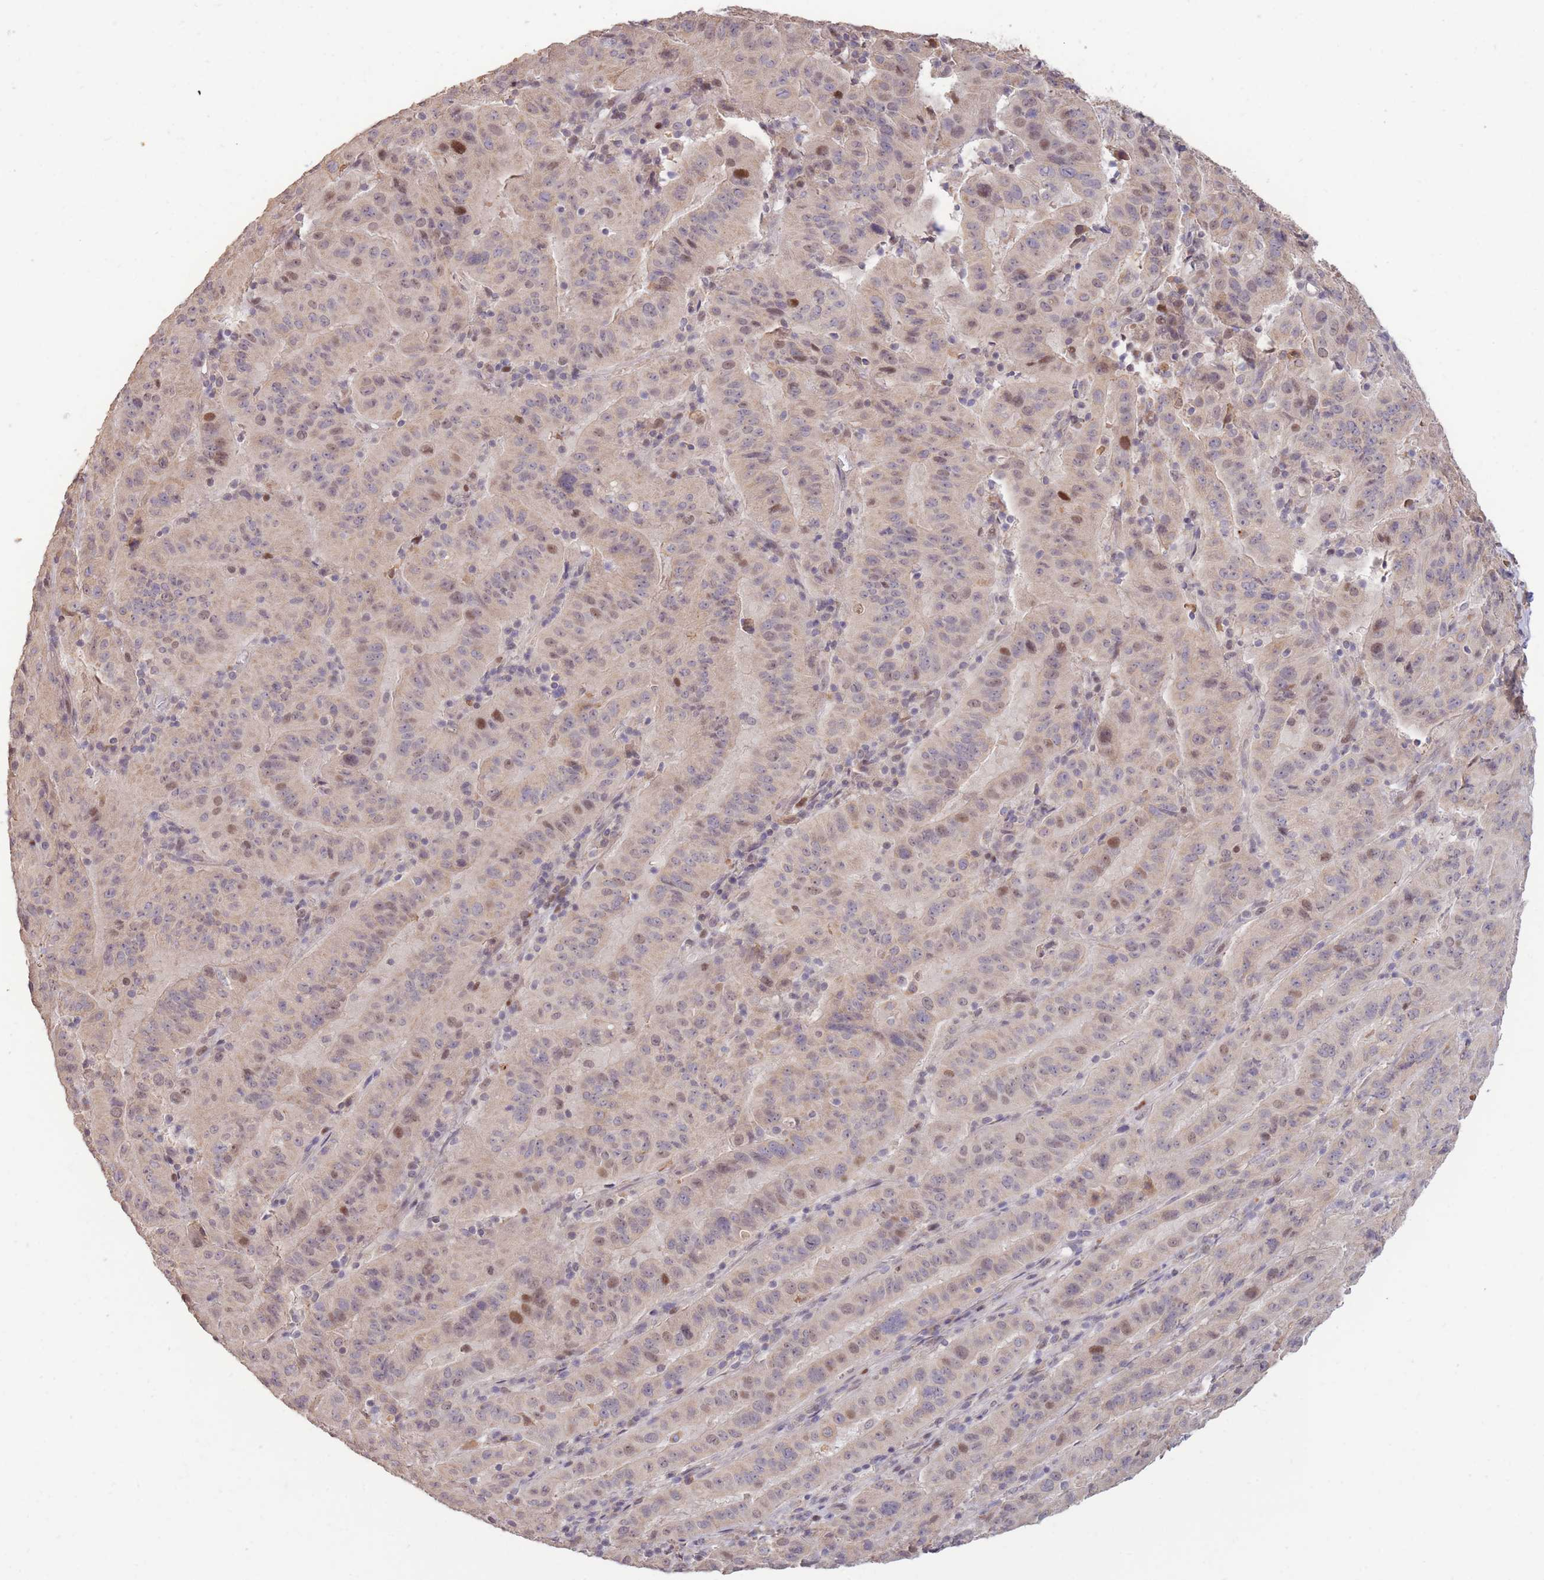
{"staining": {"intensity": "moderate", "quantity": "<25%", "location": "nuclear"}, "tissue": "pancreatic cancer", "cell_type": "Tumor cells", "image_type": "cancer", "snomed": [{"axis": "morphology", "description": "Adenocarcinoma, NOS"}, {"axis": "topography", "description": "Pancreas"}], "caption": "Brown immunohistochemical staining in pancreatic cancer (adenocarcinoma) demonstrates moderate nuclear expression in about <25% of tumor cells.", "gene": "RGS14", "patient": {"sex": "male", "age": 63}}